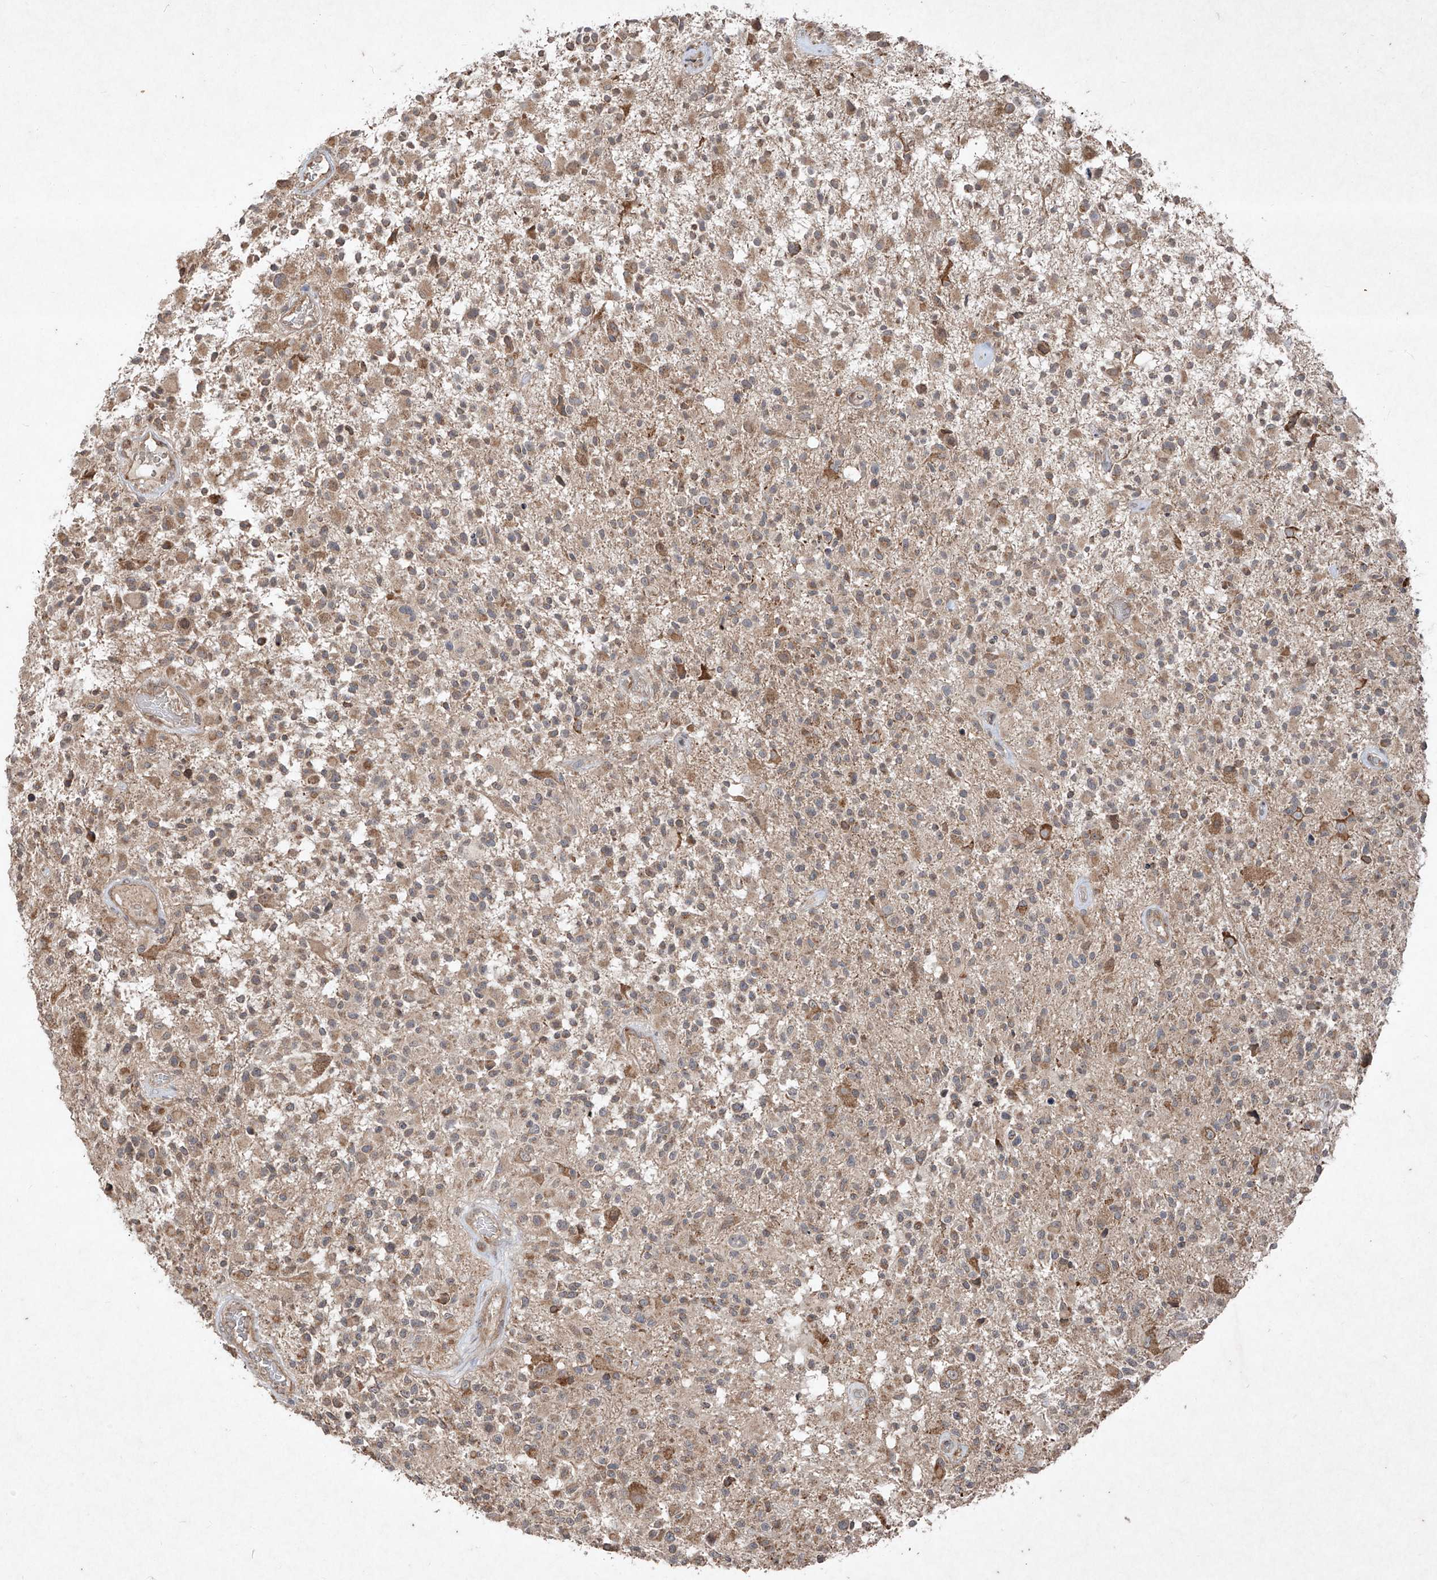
{"staining": {"intensity": "moderate", "quantity": "25%-75%", "location": "cytoplasmic/membranous"}, "tissue": "glioma", "cell_type": "Tumor cells", "image_type": "cancer", "snomed": [{"axis": "morphology", "description": "Glioma, malignant, High grade"}, {"axis": "morphology", "description": "Glioblastoma, NOS"}, {"axis": "topography", "description": "Brain"}], "caption": "An IHC histopathology image of tumor tissue is shown. Protein staining in brown highlights moderate cytoplasmic/membranous positivity in glioblastoma within tumor cells.", "gene": "ABCD3", "patient": {"sex": "male", "age": 60}}